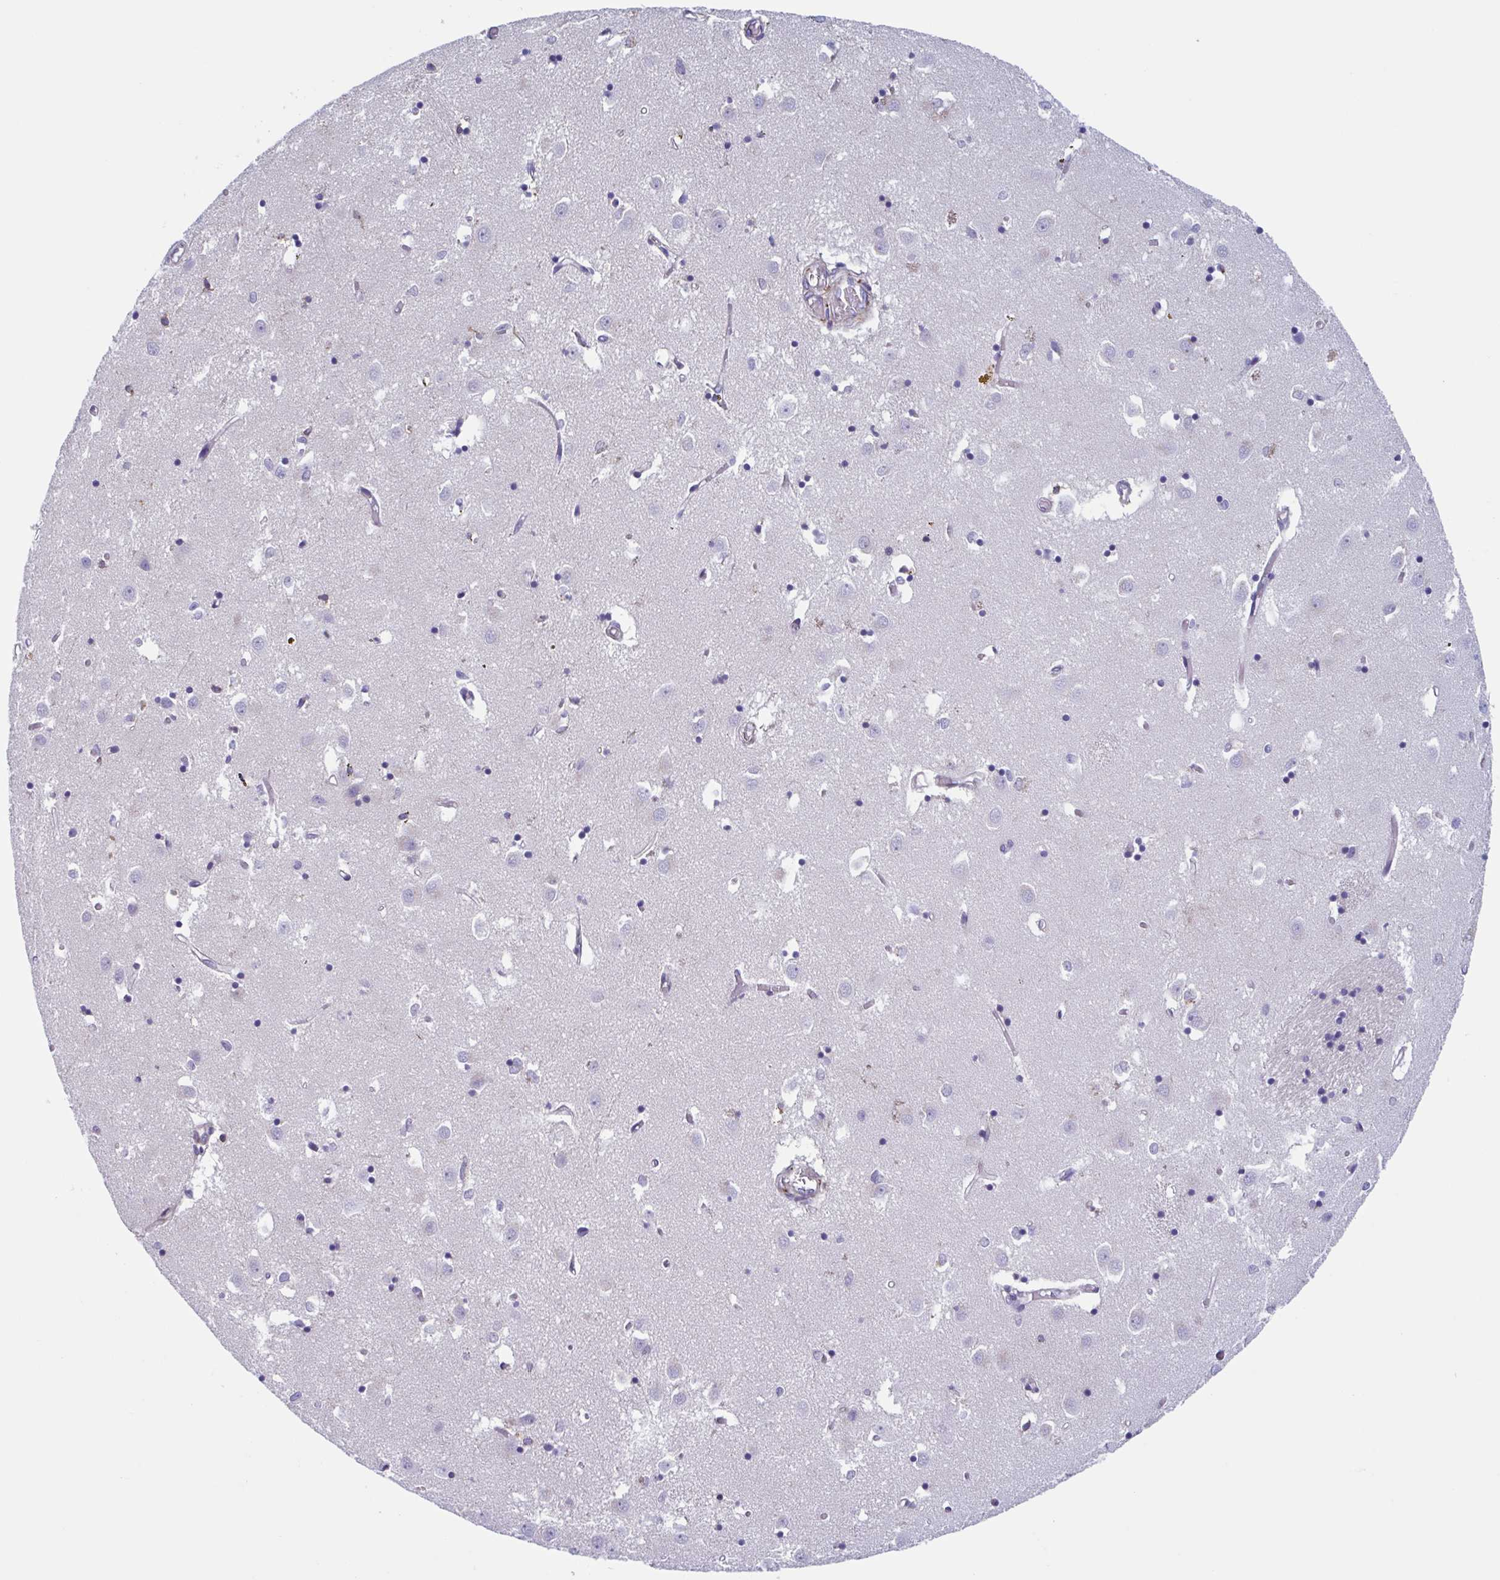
{"staining": {"intensity": "negative", "quantity": "none", "location": "none"}, "tissue": "caudate", "cell_type": "Glial cells", "image_type": "normal", "snomed": [{"axis": "morphology", "description": "Normal tissue, NOS"}, {"axis": "topography", "description": "Lateral ventricle wall"}], "caption": "Benign caudate was stained to show a protein in brown. There is no significant staining in glial cells. The staining was performed using DAB to visualize the protein expression in brown, while the nuclei were stained in blue with hematoxylin (Magnification: 20x).", "gene": "LPIN3", "patient": {"sex": "male", "age": 70}}